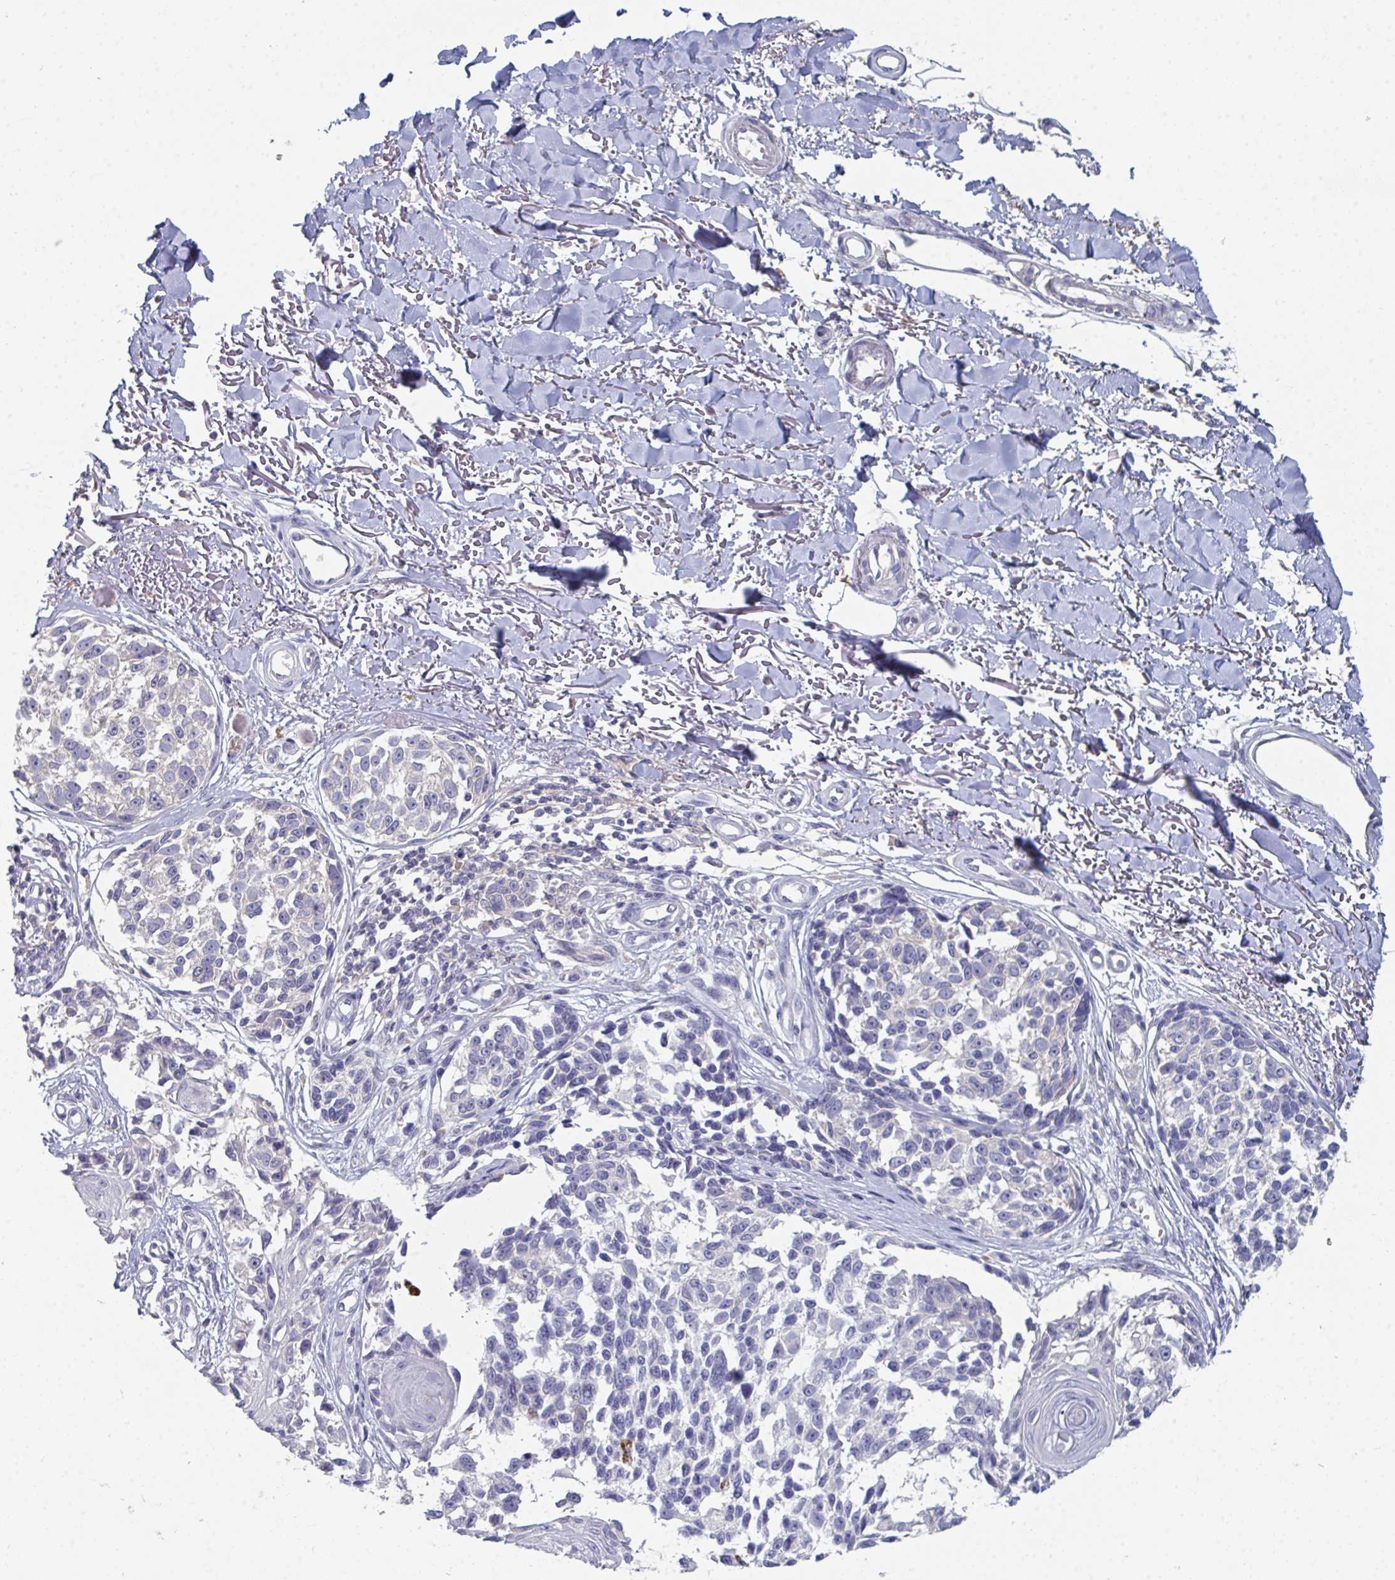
{"staining": {"intensity": "negative", "quantity": "none", "location": "none"}, "tissue": "melanoma", "cell_type": "Tumor cells", "image_type": "cancer", "snomed": [{"axis": "morphology", "description": "Malignant melanoma, NOS"}, {"axis": "topography", "description": "Skin"}], "caption": "IHC of malignant melanoma shows no staining in tumor cells.", "gene": "HGFAC", "patient": {"sex": "male", "age": 73}}